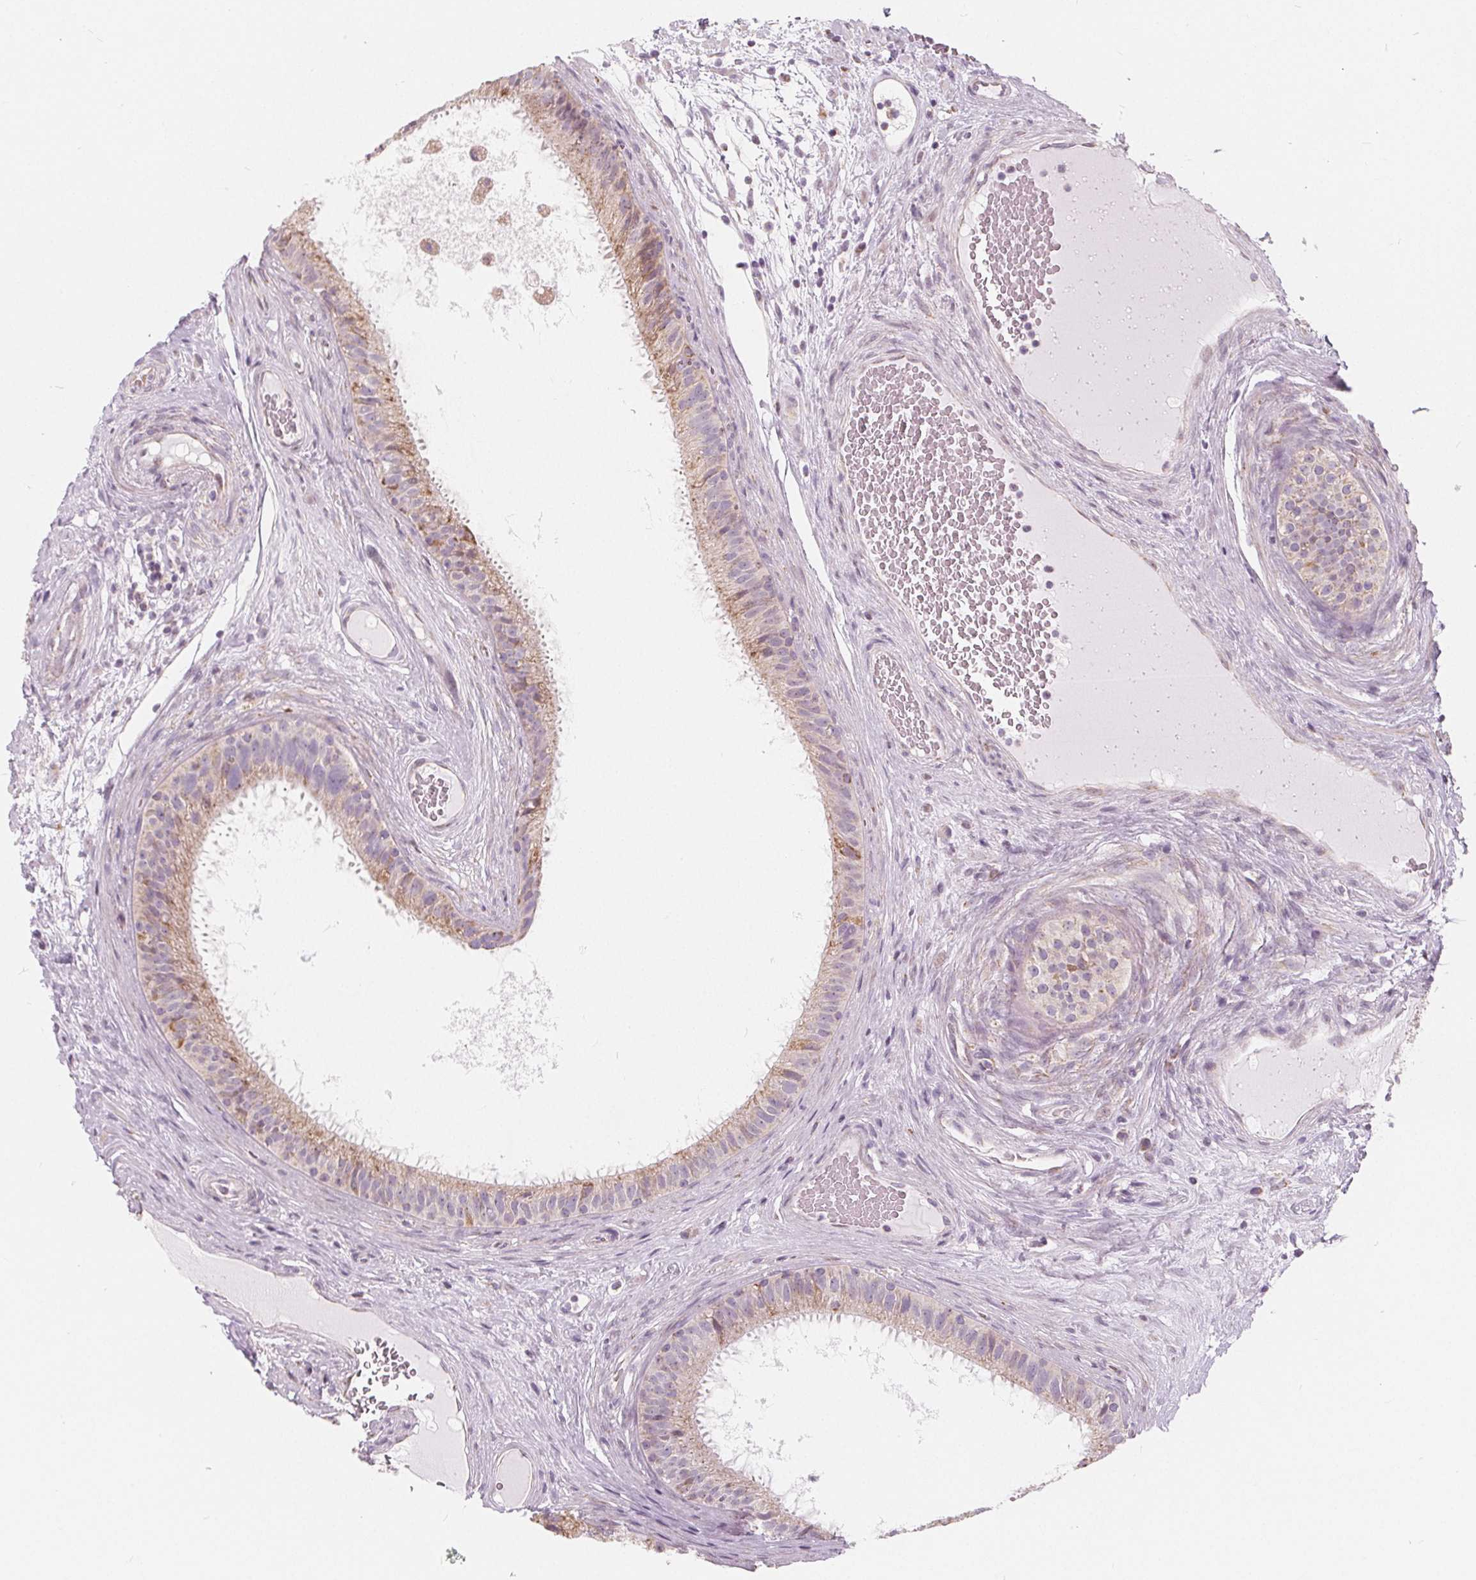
{"staining": {"intensity": "weak", "quantity": "25%-75%", "location": "cytoplasmic/membranous"}, "tissue": "epididymis", "cell_type": "Glandular cells", "image_type": "normal", "snomed": [{"axis": "morphology", "description": "Normal tissue, NOS"}, {"axis": "topography", "description": "Epididymis"}], "caption": "This micrograph shows immunohistochemistry (IHC) staining of benign human epididymis, with low weak cytoplasmic/membranous positivity in about 25%-75% of glandular cells.", "gene": "NUP210L", "patient": {"sex": "male", "age": 59}}